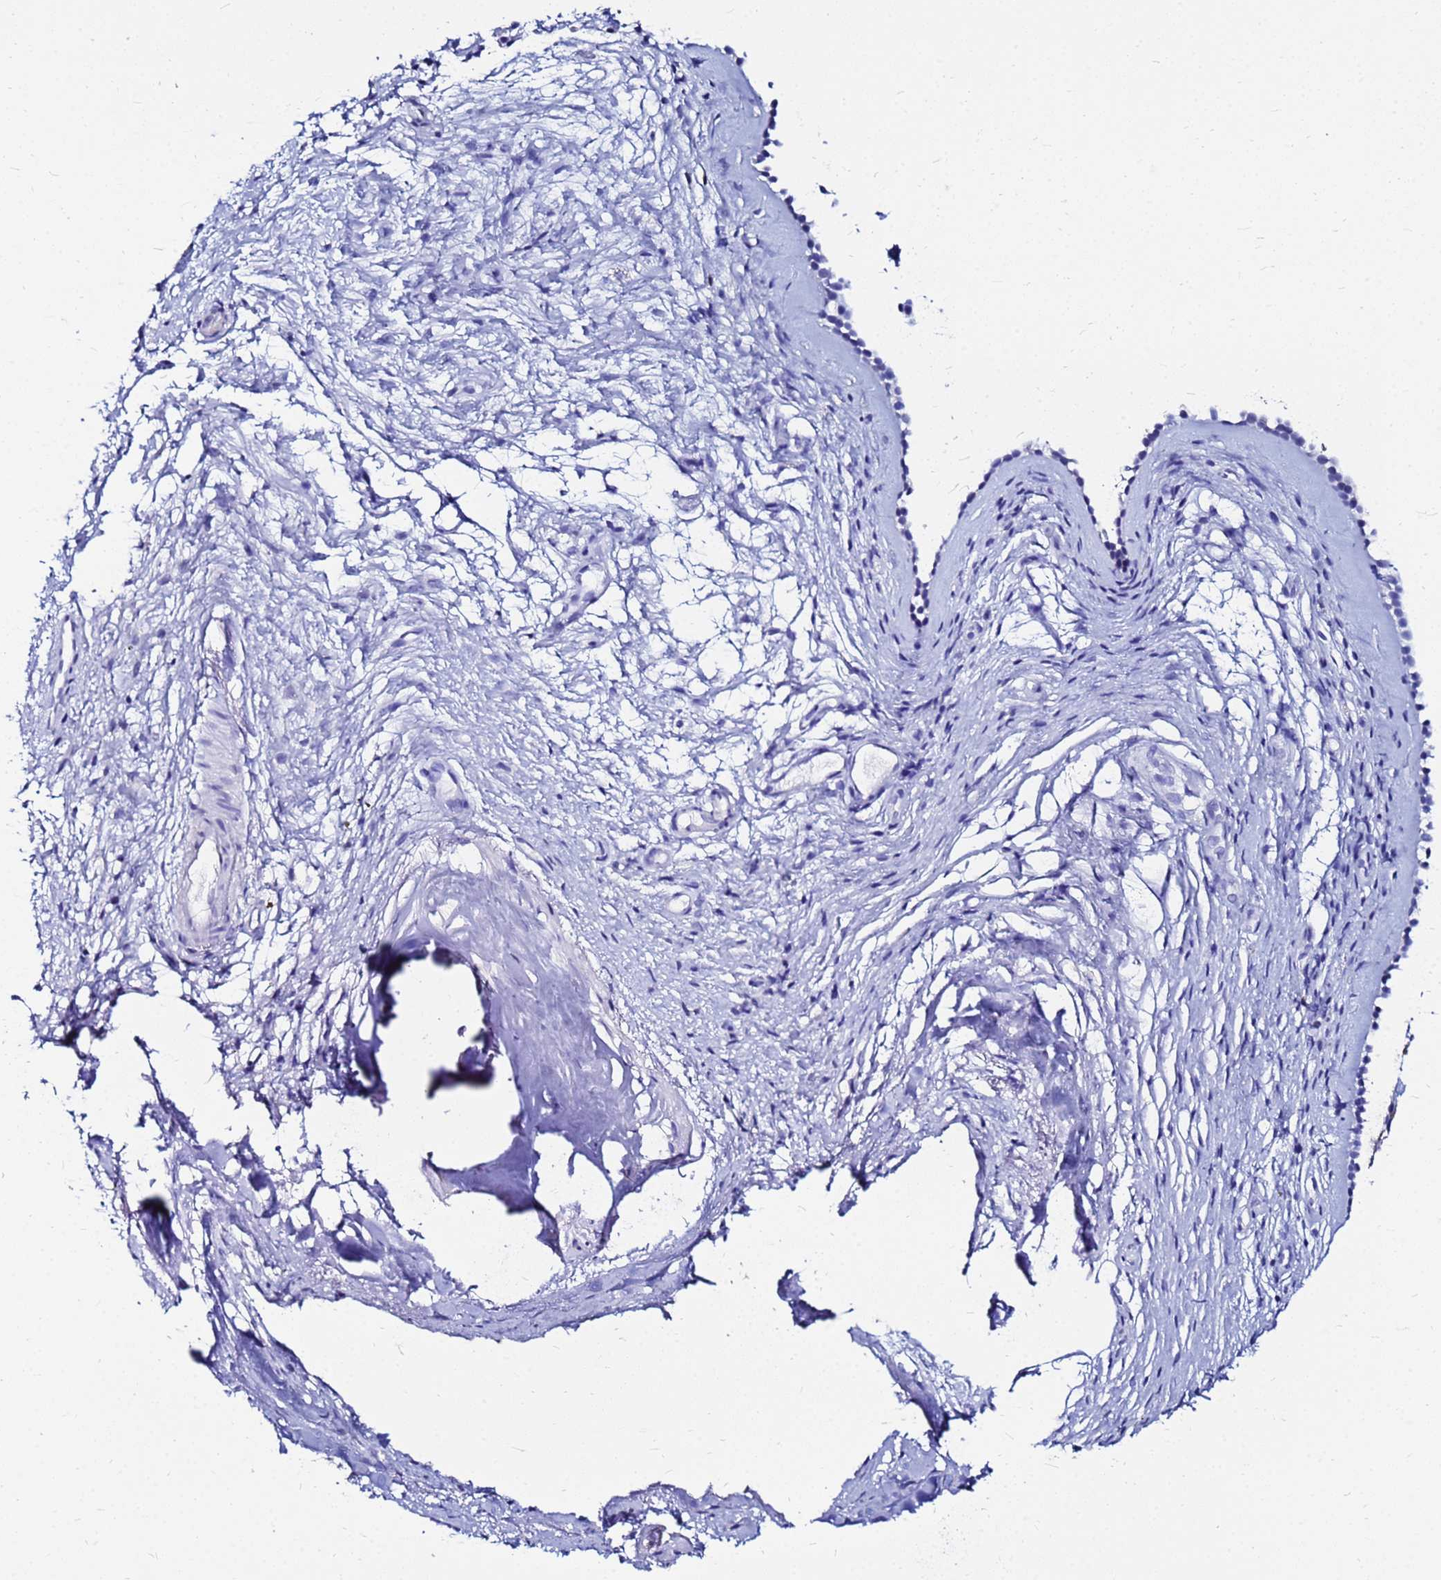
{"staining": {"intensity": "moderate", "quantity": "25%-75%", "location": "cytoplasmic/membranous"}, "tissue": "nasopharynx", "cell_type": "Respiratory epithelial cells", "image_type": "normal", "snomed": [{"axis": "morphology", "description": "Normal tissue, NOS"}, {"axis": "topography", "description": "Nasopharynx"}], "caption": "Human nasopharynx stained with a protein marker reveals moderate staining in respiratory epithelial cells.", "gene": "PPP1R14C", "patient": {"sex": "male", "age": 82}}